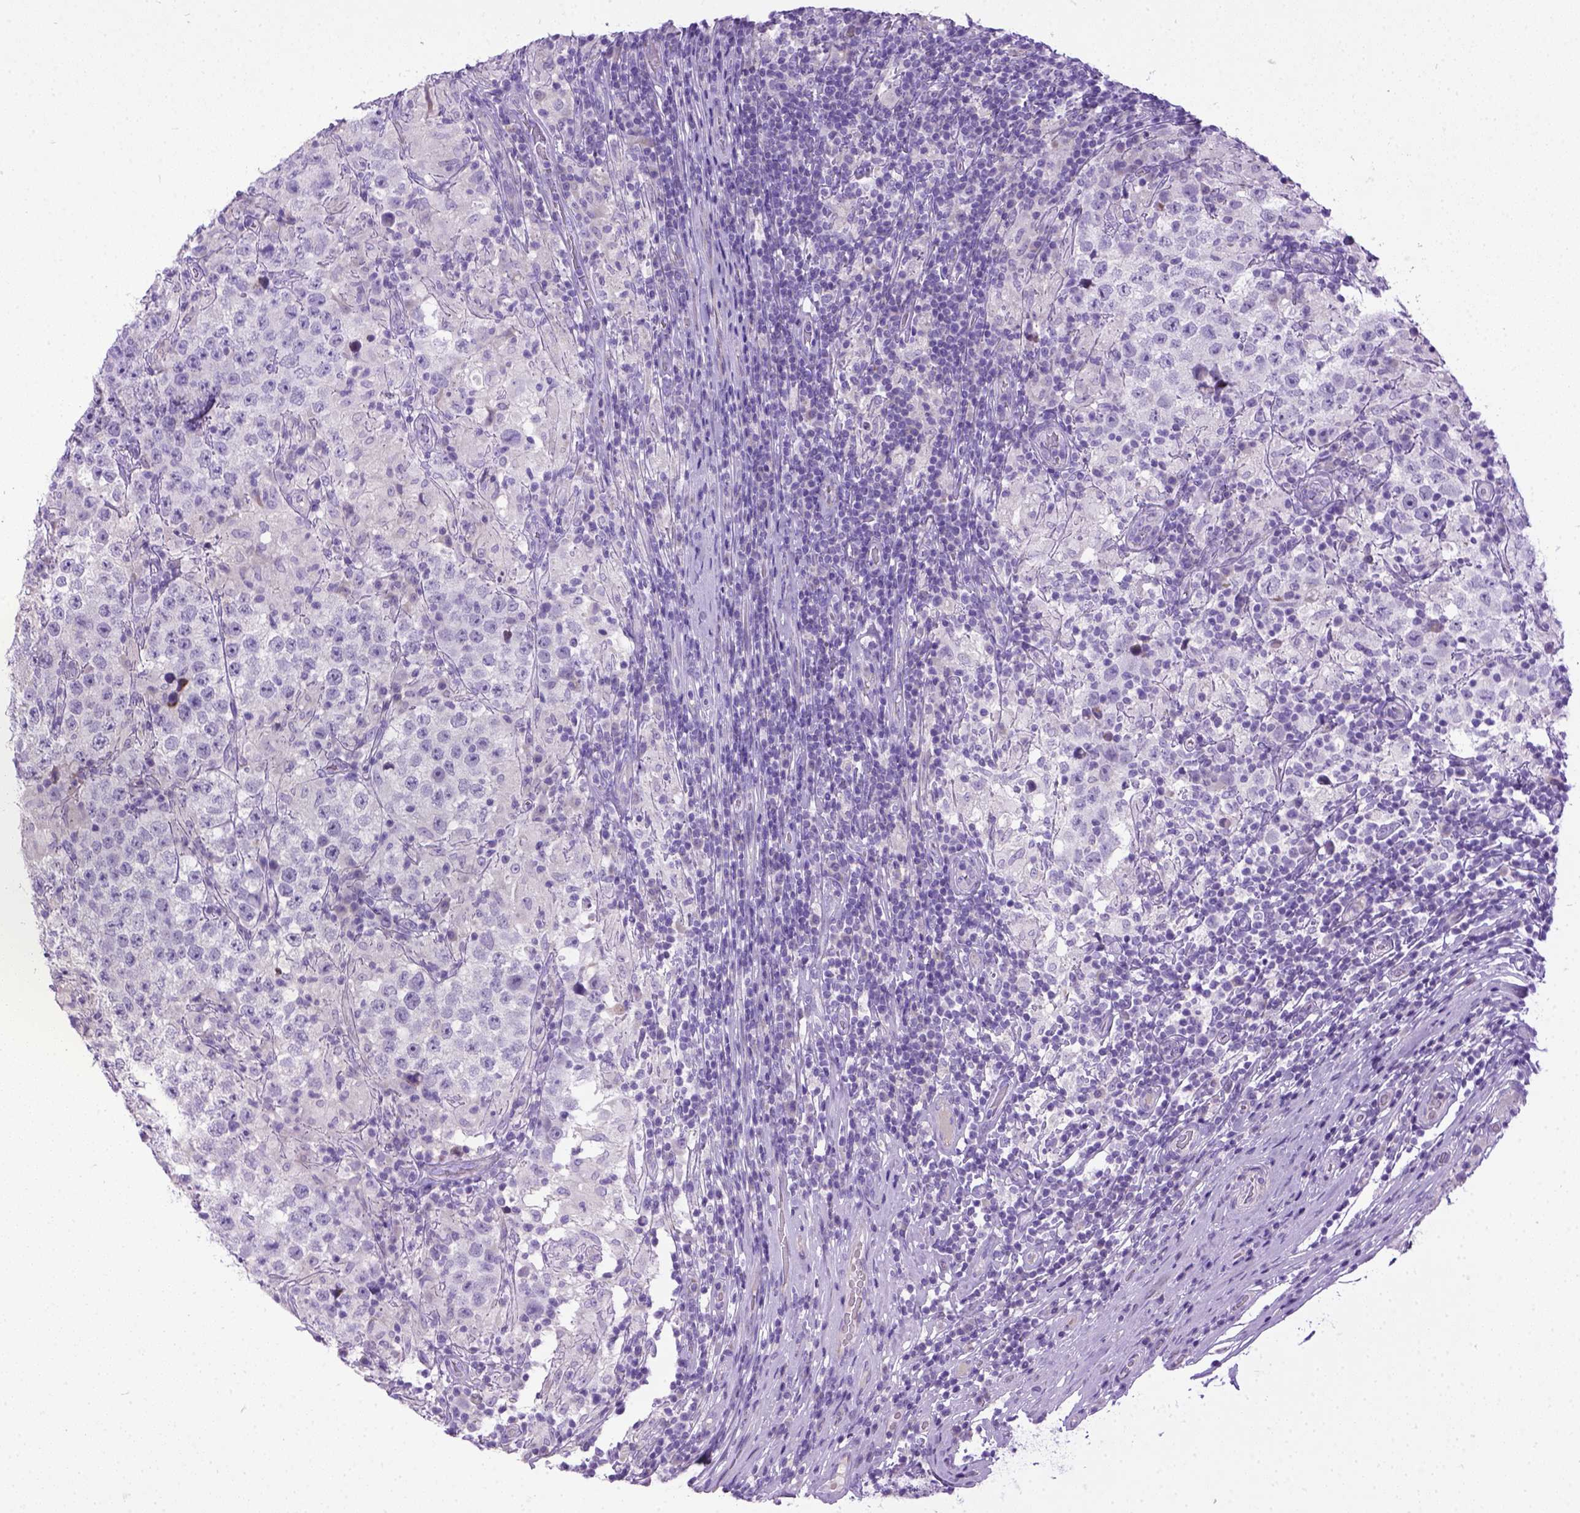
{"staining": {"intensity": "negative", "quantity": "none", "location": "none"}, "tissue": "testis cancer", "cell_type": "Tumor cells", "image_type": "cancer", "snomed": [{"axis": "morphology", "description": "Seminoma, NOS"}, {"axis": "morphology", "description": "Carcinoma, Embryonal, NOS"}, {"axis": "topography", "description": "Testis"}], "caption": "A photomicrograph of human testis cancer is negative for staining in tumor cells.", "gene": "PLK5", "patient": {"sex": "male", "age": 41}}